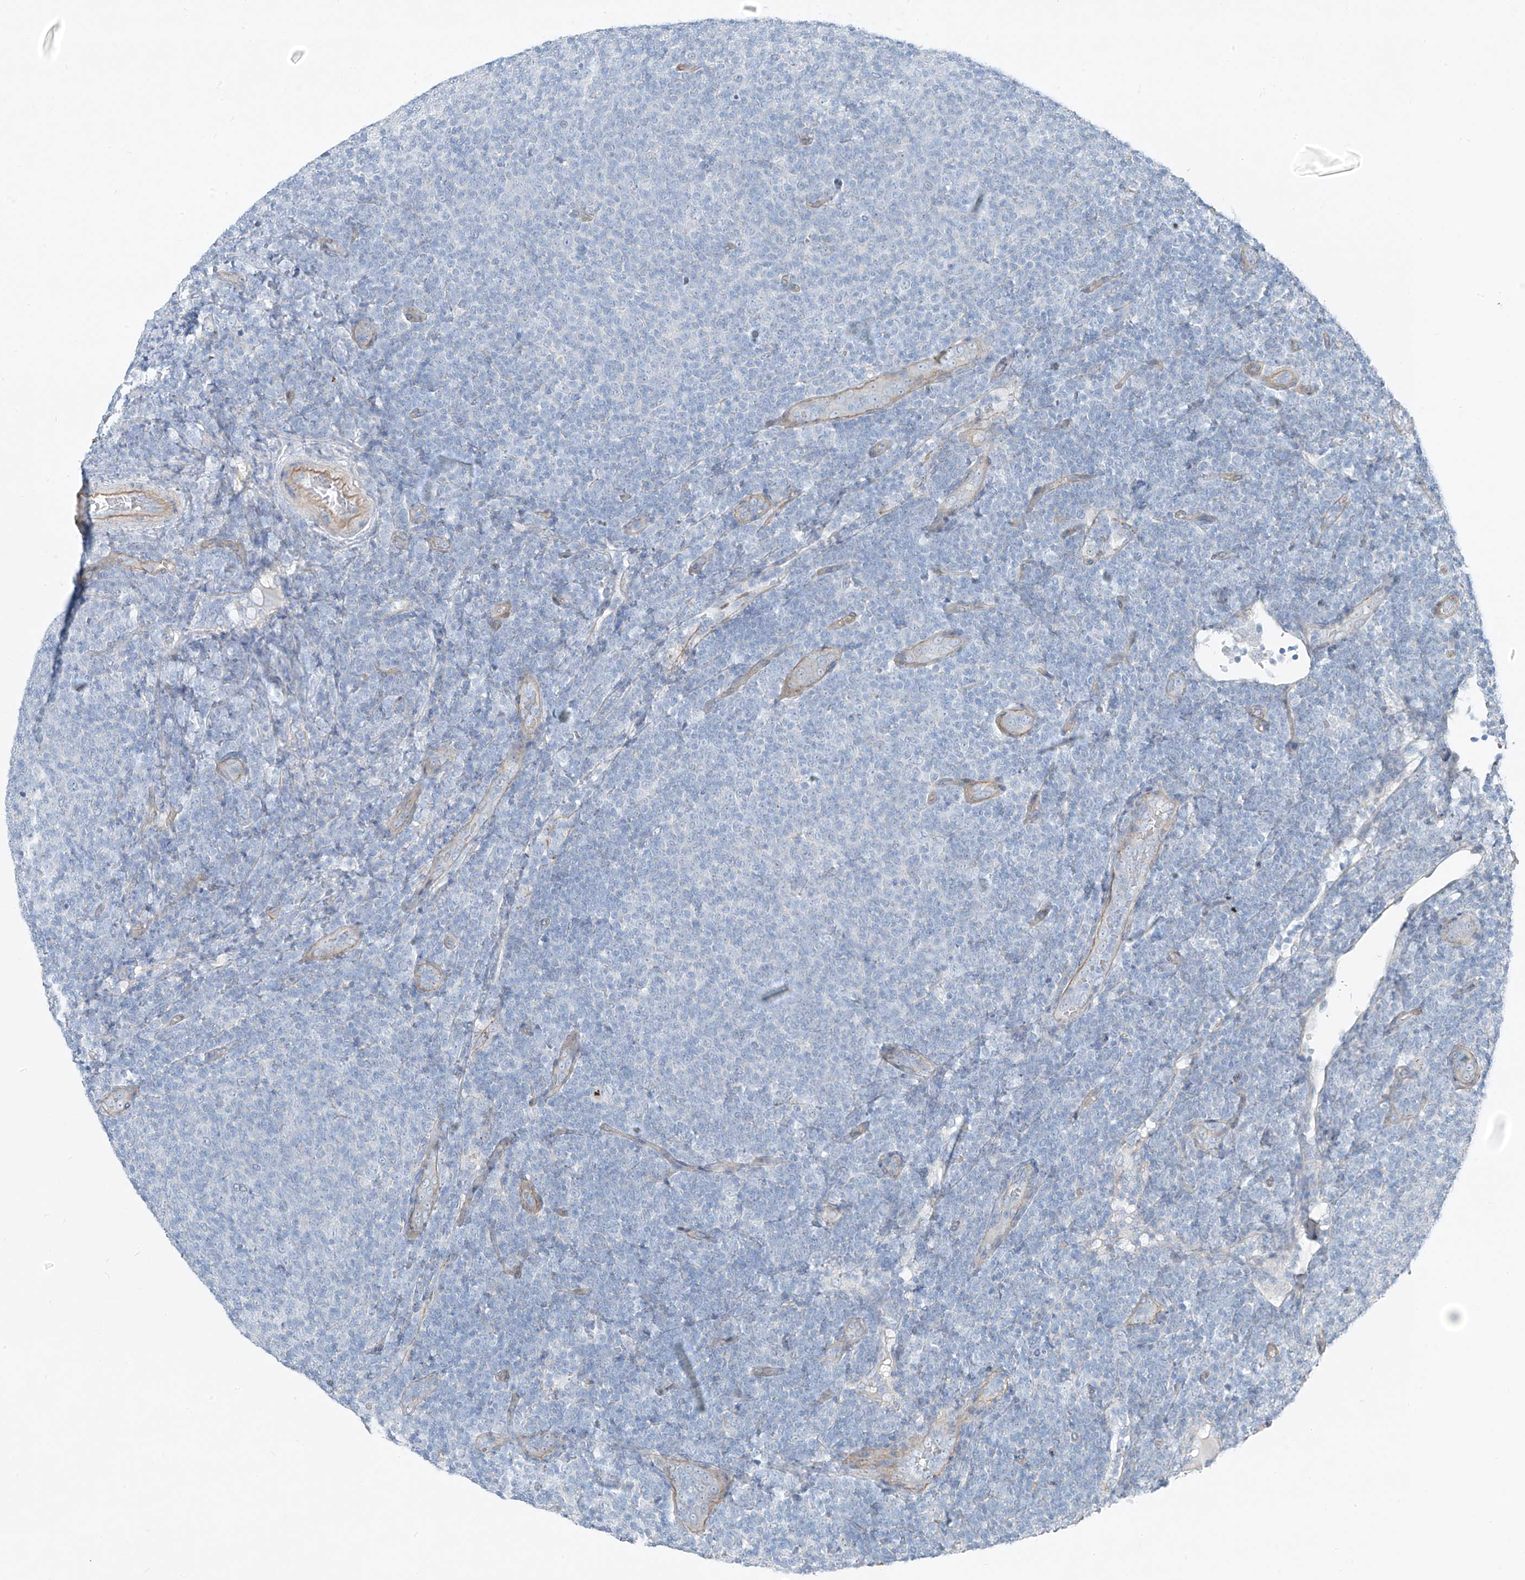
{"staining": {"intensity": "negative", "quantity": "none", "location": "none"}, "tissue": "lymphoma", "cell_type": "Tumor cells", "image_type": "cancer", "snomed": [{"axis": "morphology", "description": "Malignant lymphoma, non-Hodgkin's type, Low grade"}, {"axis": "topography", "description": "Lymph node"}], "caption": "This image is of malignant lymphoma, non-Hodgkin's type (low-grade) stained with IHC to label a protein in brown with the nuclei are counter-stained blue. There is no expression in tumor cells.", "gene": "TNS2", "patient": {"sex": "male", "age": 66}}